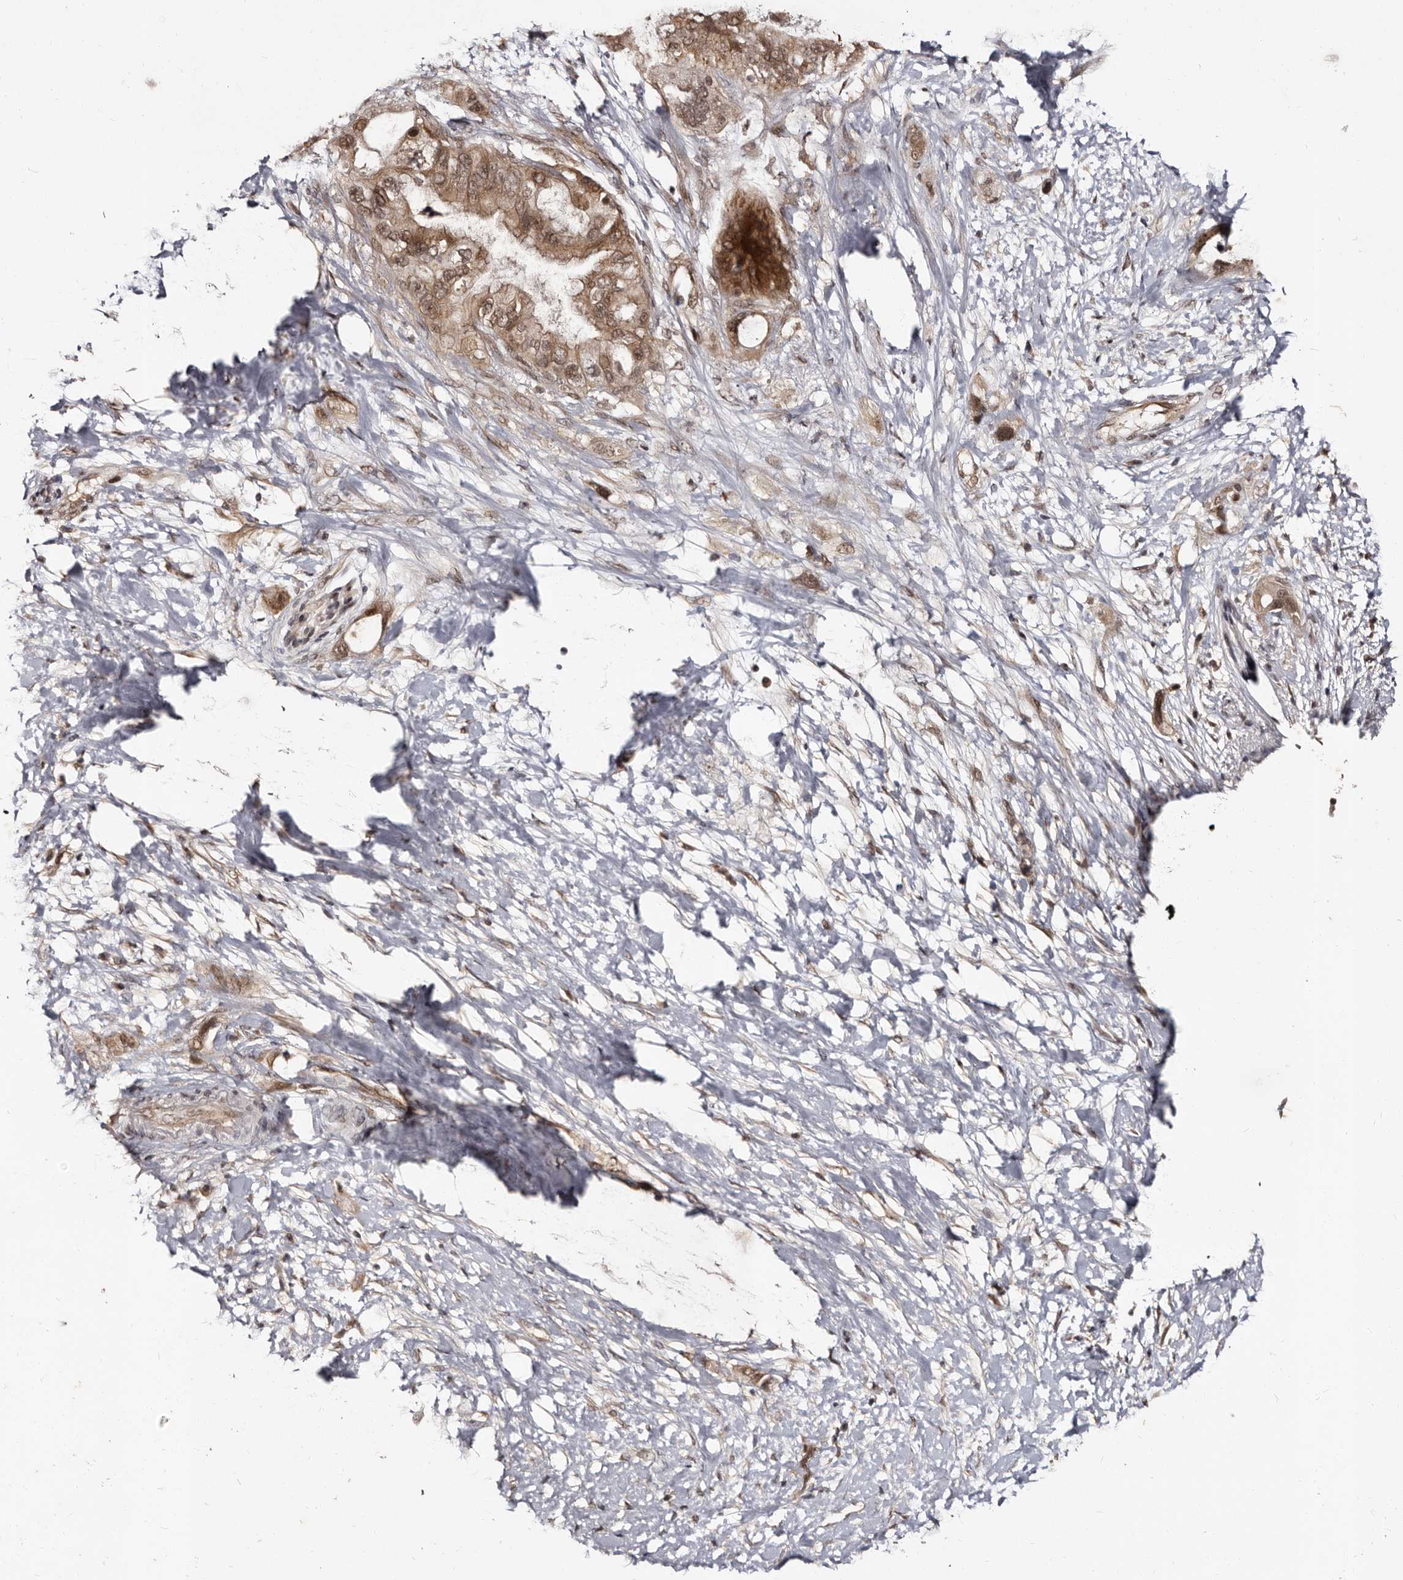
{"staining": {"intensity": "moderate", "quantity": ">75%", "location": "nuclear"}, "tissue": "pancreatic cancer", "cell_type": "Tumor cells", "image_type": "cancer", "snomed": [{"axis": "morphology", "description": "Adenocarcinoma, NOS"}, {"axis": "topography", "description": "Pancreas"}], "caption": "Moderate nuclear positivity for a protein is appreciated in approximately >75% of tumor cells of pancreatic adenocarcinoma using immunohistochemistry (IHC).", "gene": "TBC1D22B", "patient": {"sex": "female", "age": 56}}